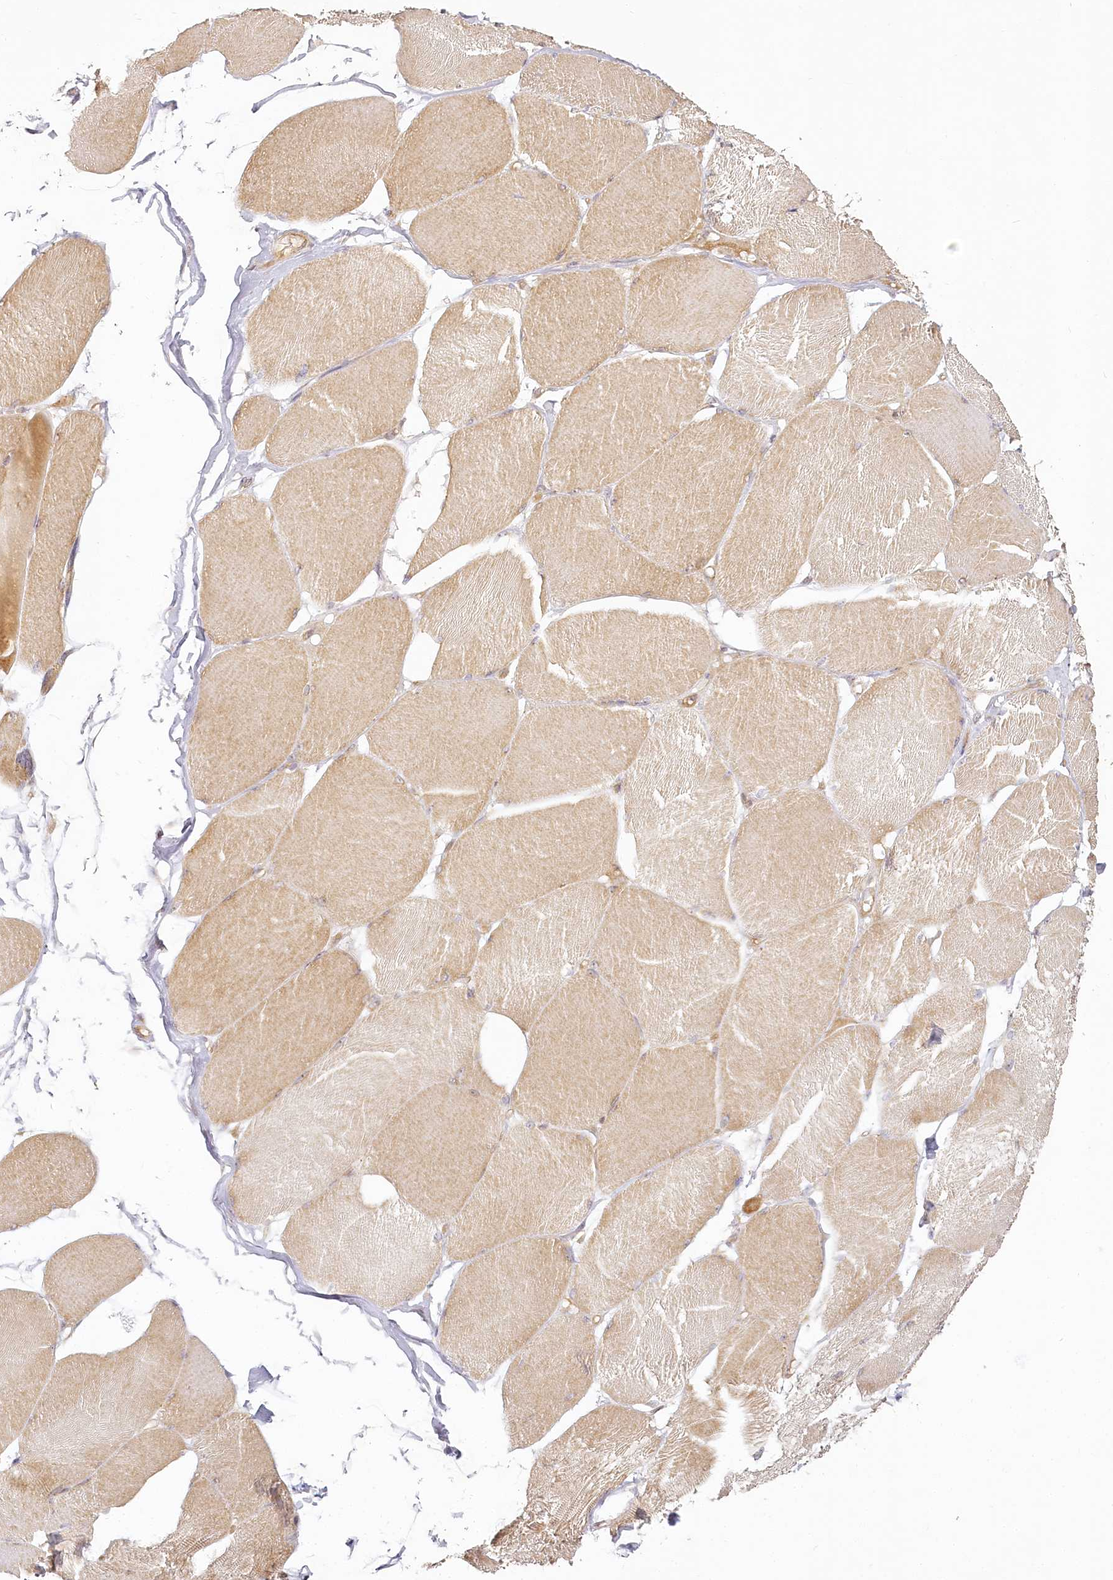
{"staining": {"intensity": "moderate", "quantity": ">75%", "location": "cytoplasmic/membranous"}, "tissue": "skeletal muscle", "cell_type": "Myocytes", "image_type": "normal", "snomed": [{"axis": "morphology", "description": "Normal tissue, NOS"}, {"axis": "topography", "description": "Skin"}, {"axis": "topography", "description": "Skeletal muscle"}], "caption": "The micrograph exhibits a brown stain indicating the presence of a protein in the cytoplasmic/membranous of myocytes in skeletal muscle. (DAB (3,3'-diaminobenzidine) IHC, brown staining for protein, blue staining for nuclei).", "gene": "EXOSC7", "patient": {"sex": "male", "age": 83}}